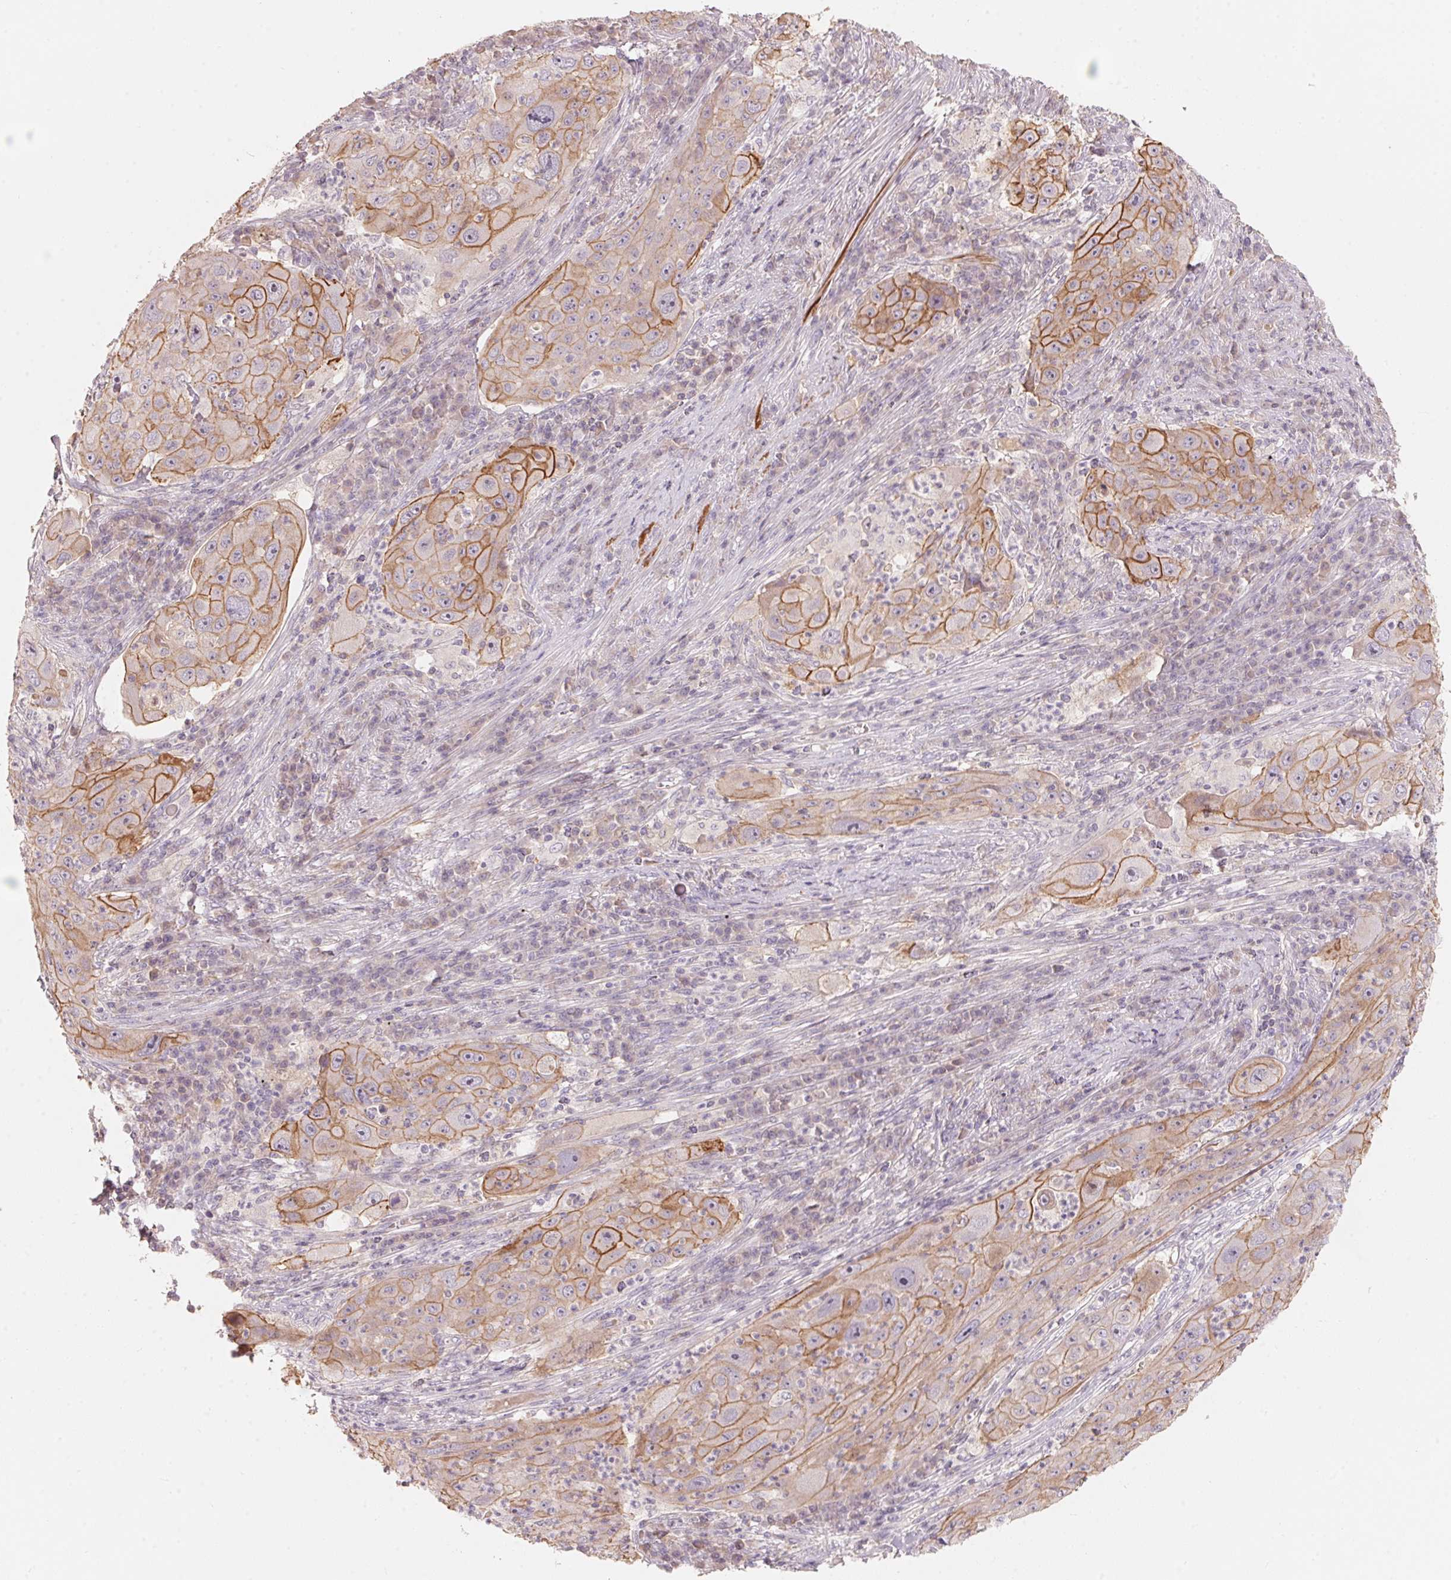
{"staining": {"intensity": "moderate", "quantity": "25%-75%", "location": "cytoplasmic/membranous"}, "tissue": "lung cancer", "cell_type": "Tumor cells", "image_type": "cancer", "snomed": [{"axis": "morphology", "description": "Squamous cell carcinoma, NOS"}, {"axis": "topography", "description": "Lung"}], "caption": "This histopathology image demonstrates immunohistochemistry (IHC) staining of human lung squamous cell carcinoma, with medium moderate cytoplasmic/membranous expression in approximately 25%-75% of tumor cells.", "gene": "TP53AIP1", "patient": {"sex": "female", "age": 59}}